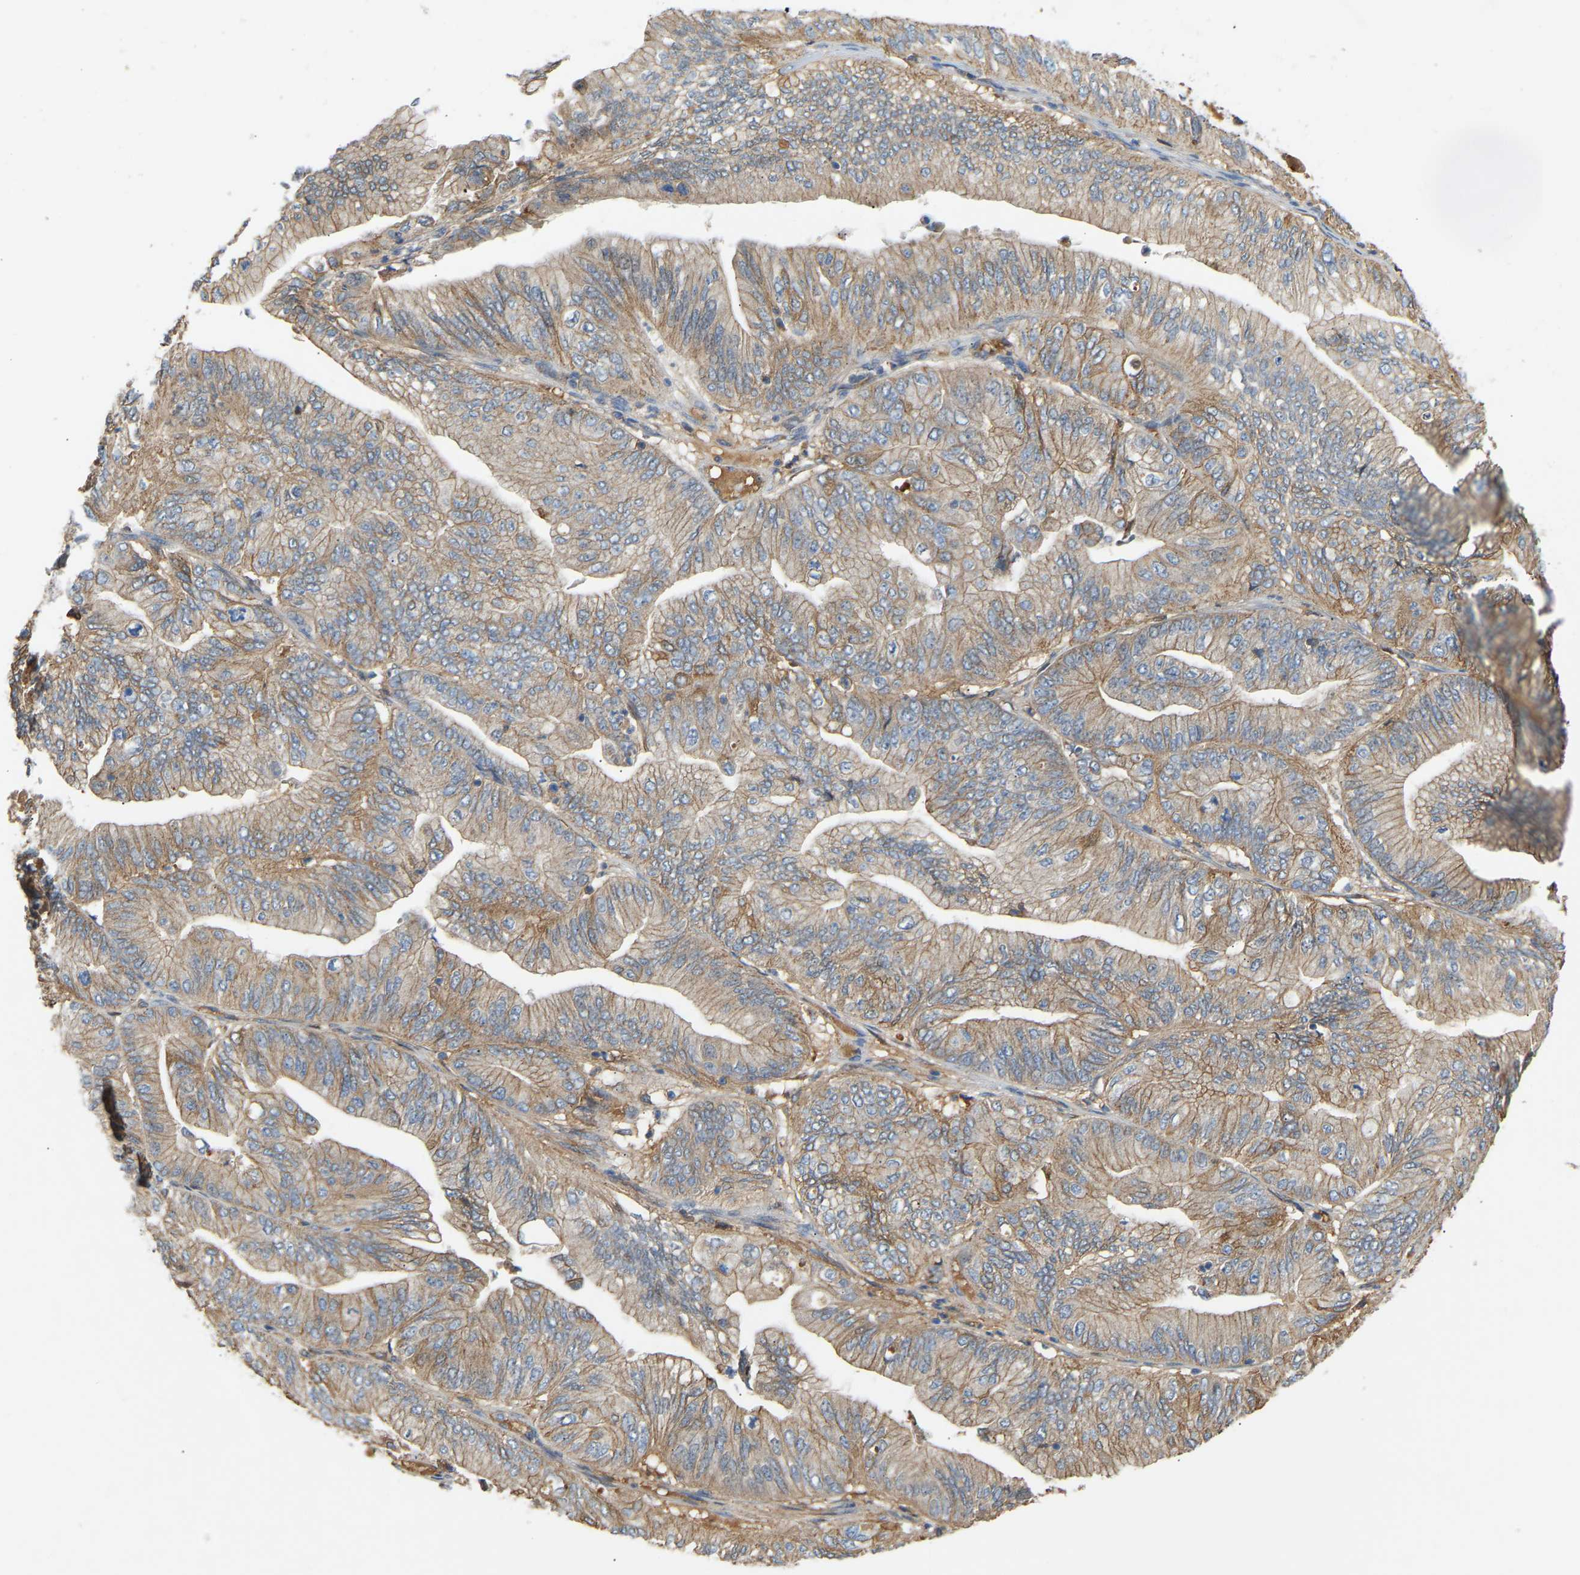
{"staining": {"intensity": "weak", "quantity": ">75%", "location": "cytoplasmic/membranous"}, "tissue": "ovarian cancer", "cell_type": "Tumor cells", "image_type": "cancer", "snomed": [{"axis": "morphology", "description": "Cystadenocarcinoma, mucinous, NOS"}, {"axis": "topography", "description": "Ovary"}], "caption": "Protein analysis of ovarian cancer tissue reveals weak cytoplasmic/membranous expression in about >75% of tumor cells. (Stains: DAB (3,3'-diaminobenzidine) in brown, nuclei in blue, Microscopy: brightfield microscopy at high magnification).", "gene": "PTCD1", "patient": {"sex": "female", "age": 61}}